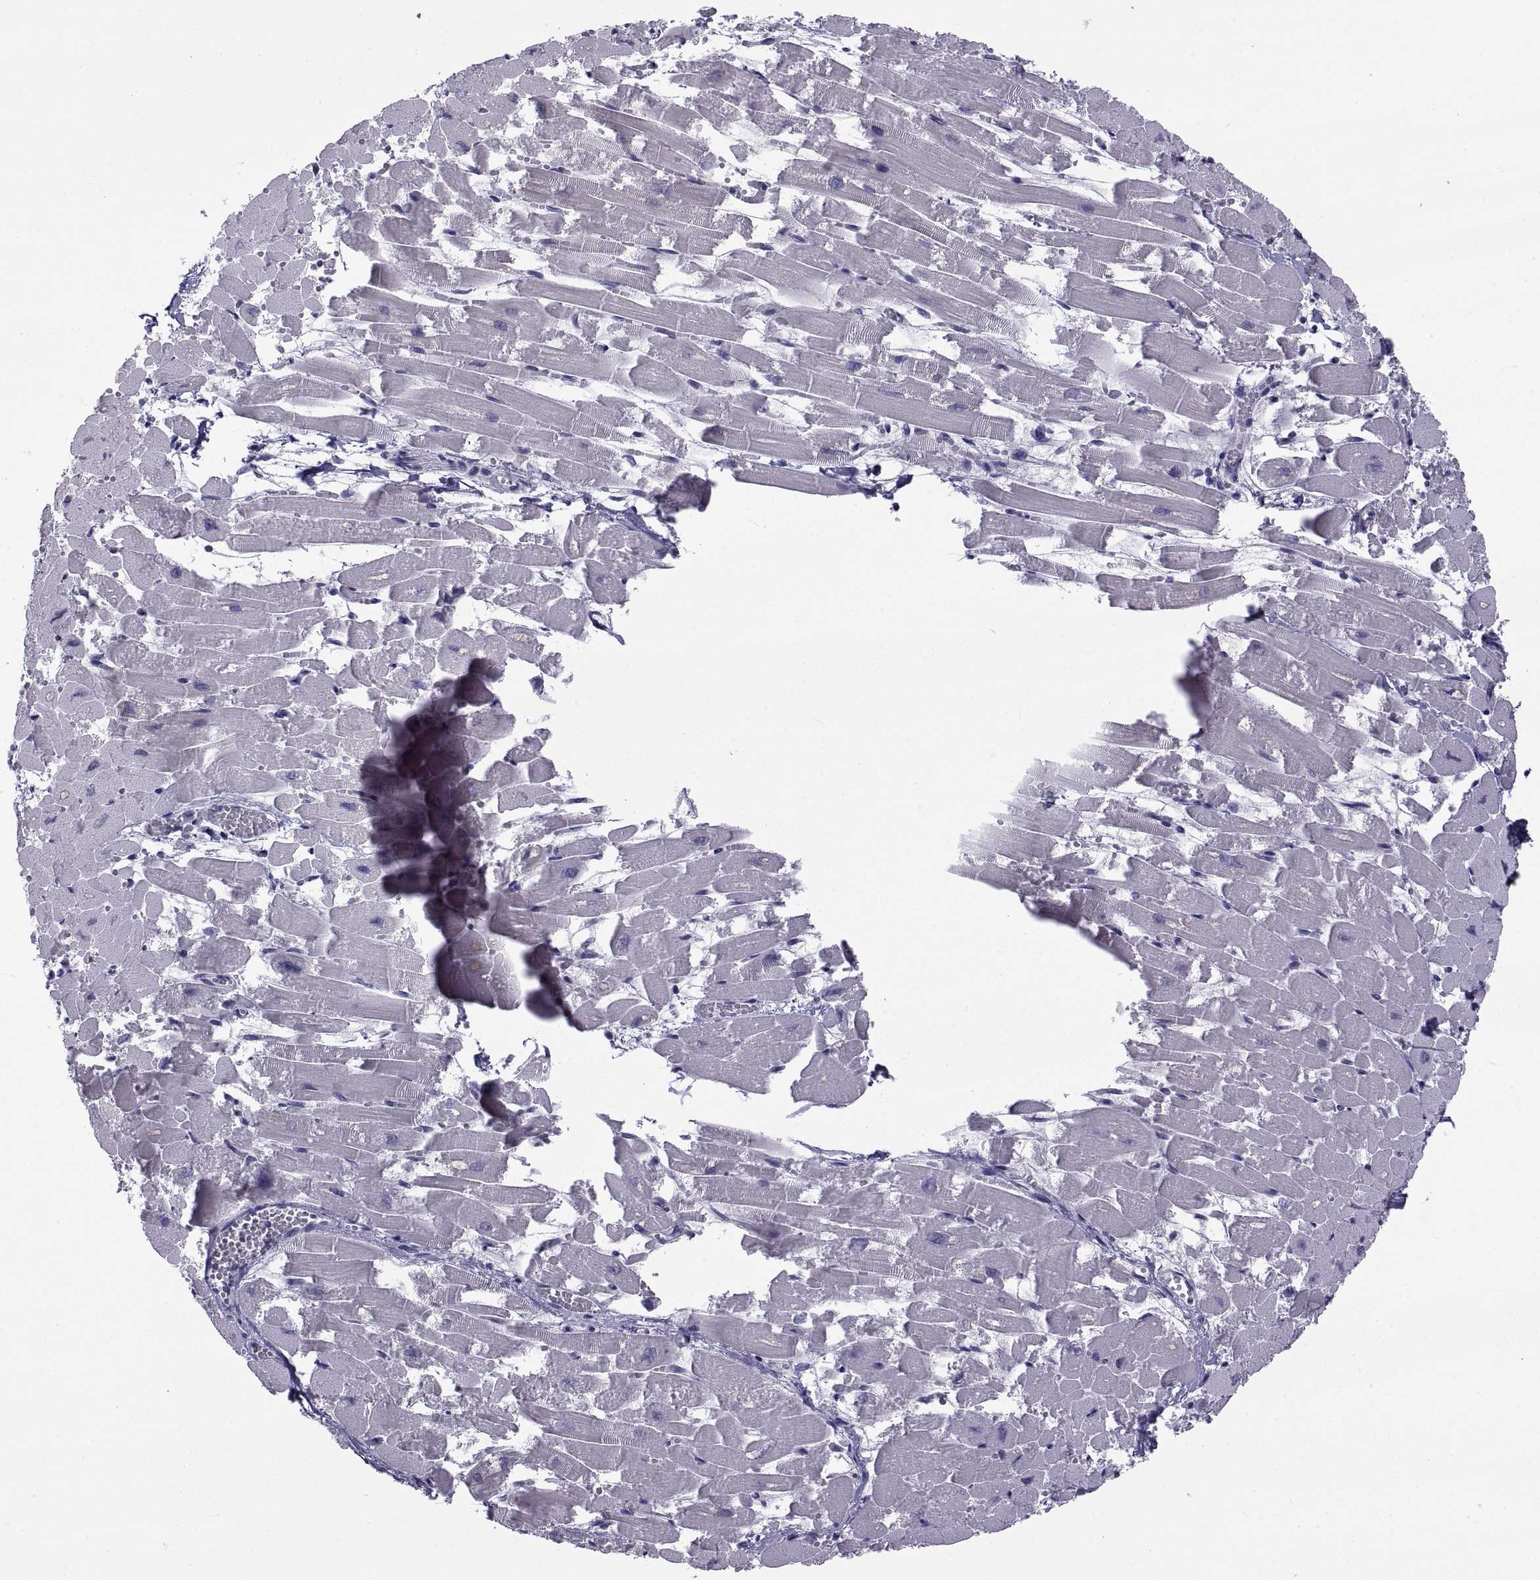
{"staining": {"intensity": "negative", "quantity": "none", "location": "none"}, "tissue": "heart muscle", "cell_type": "Cardiomyocytes", "image_type": "normal", "snomed": [{"axis": "morphology", "description": "Normal tissue, NOS"}, {"axis": "topography", "description": "Heart"}], "caption": "IHC histopathology image of normal heart muscle: human heart muscle stained with DAB reveals no significant protein expression in cardiomyocytes.", "gene": "NPTX2", "patient": {"sex": "female", "age": 52}}